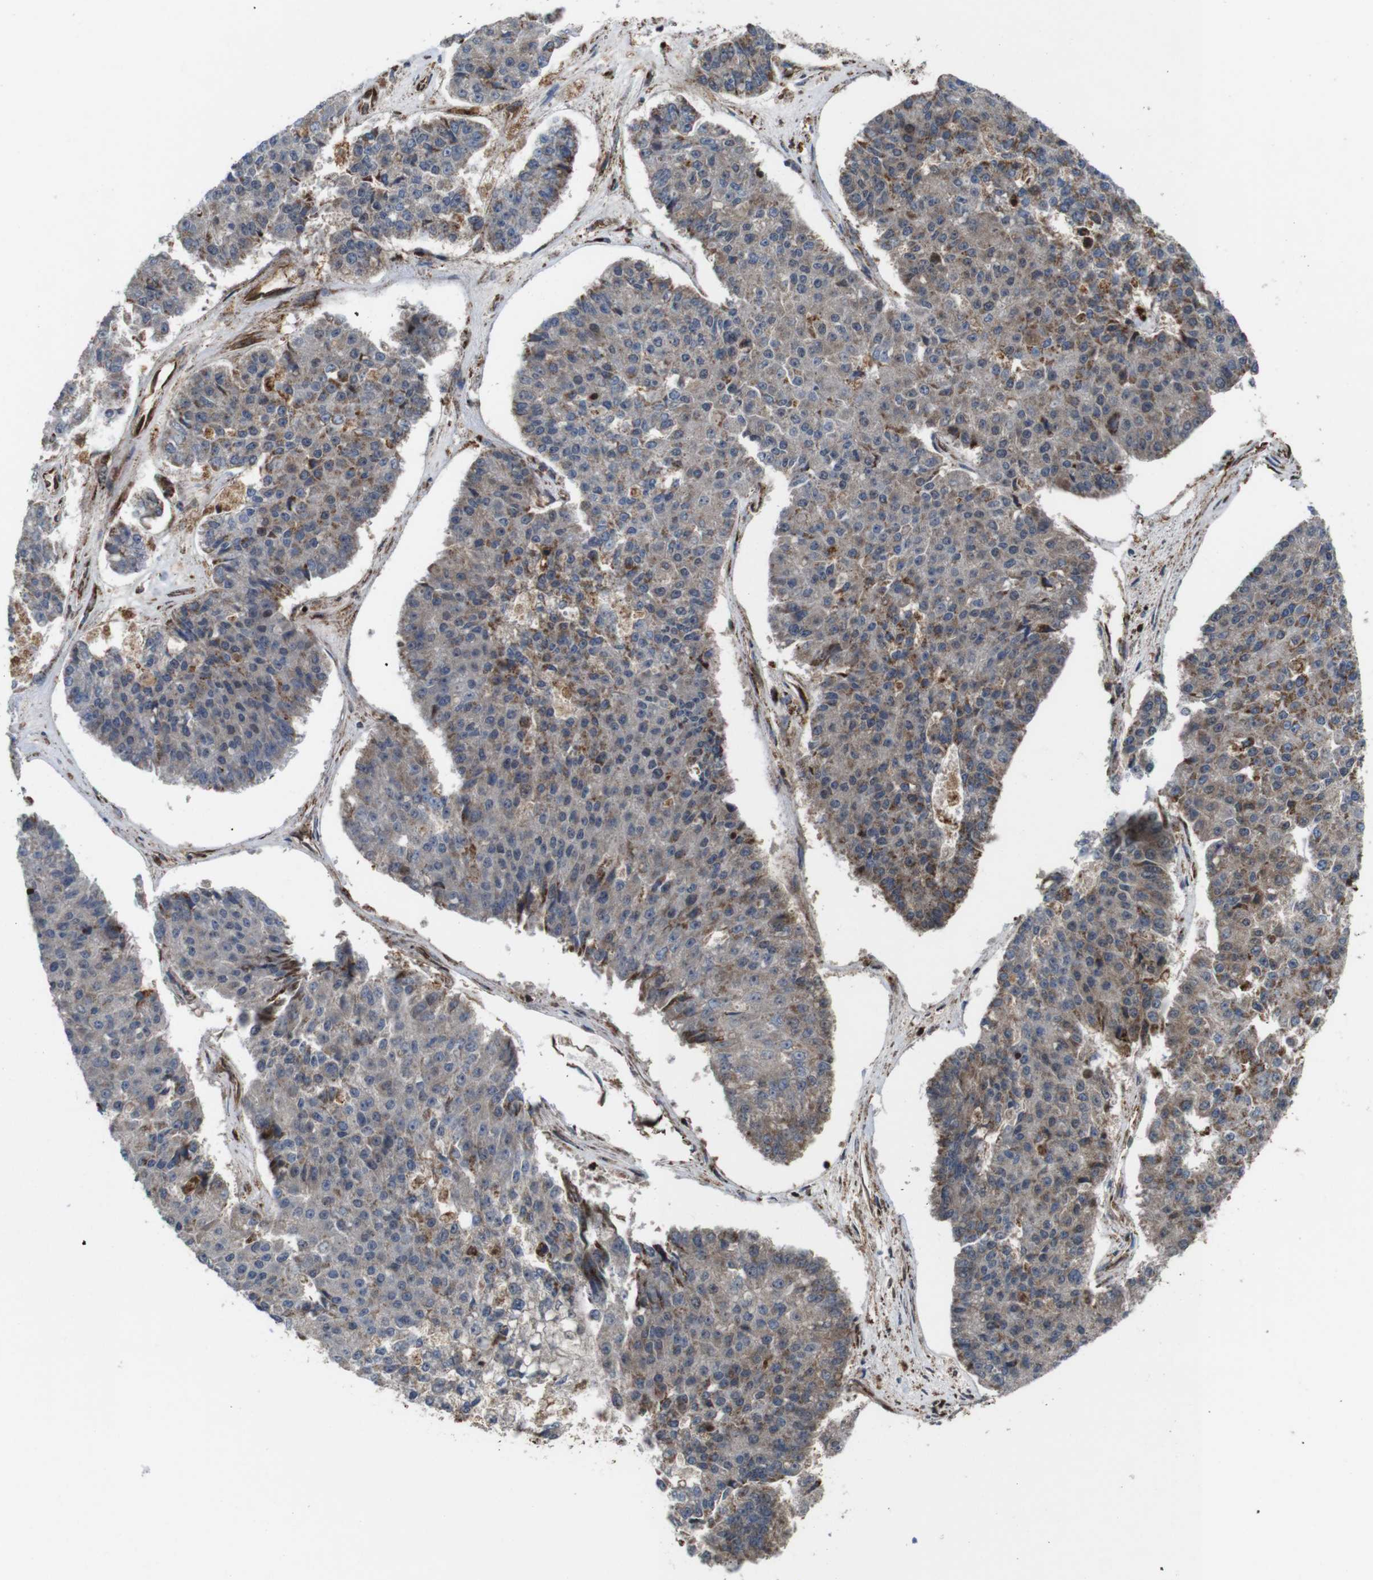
{"staining": {"intensity": "weak", "quantity": "<25%", "location": "cytoplasmic/membranous"}, "tissue": "pancreatic cancer", "cell_type": "Tumor cells", "image_type": "cancer", "snomed": [{"axis": "morphology", "description": "Adenocarcinoma, NOS"}, {"axis": "topography", "description": "Pancreas"}], "caption": "An image of adenocarcinoma (pancreatic) stained for a protein shows no brown staining in tumor cells.", "gene": "HK1", "patient": {"sex": "male", "age": 50}}